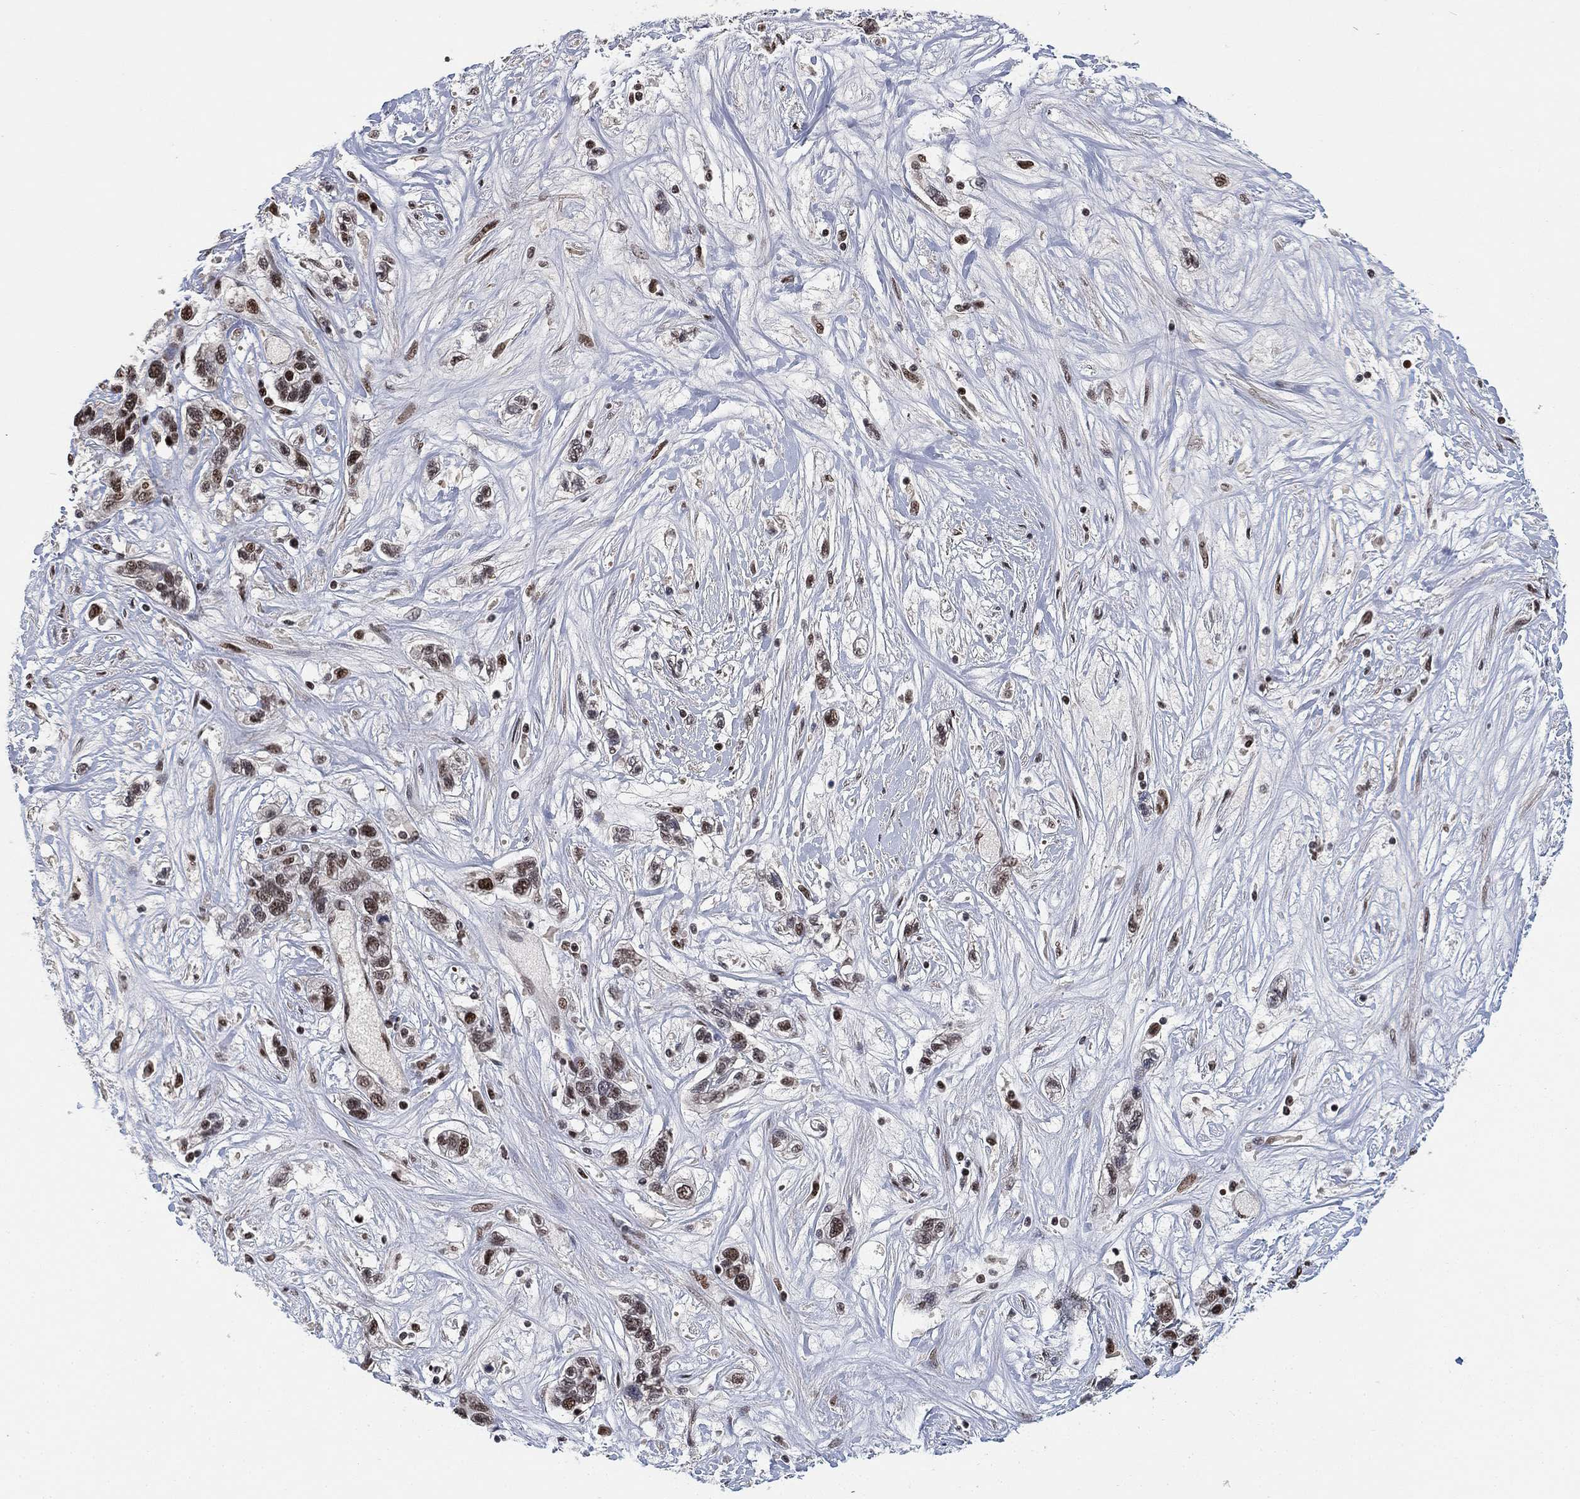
{"staining": {"intensity": "moderate", "quantity": "<25%", "location": "nuclear"}, "tissue": "liver cancer", "cell_type": "Tumor cells", "image_type": "cancer", "snomed": [{"axis": "morphology", "description": "Adenocarcinoma, NOS"}, {"axis": "morphology", "description": "Cholangiocarcinoma"}, {"axis": "topography", "description": "Liver"}], "caption": "A histopathology image of cholangiocarcinoma (liver) stained for a protein exhibits moderate nuclear brown staining in tumor cells.", "gene": "ZSCAN30", "patient": {"sex": "male", "age": 64}}